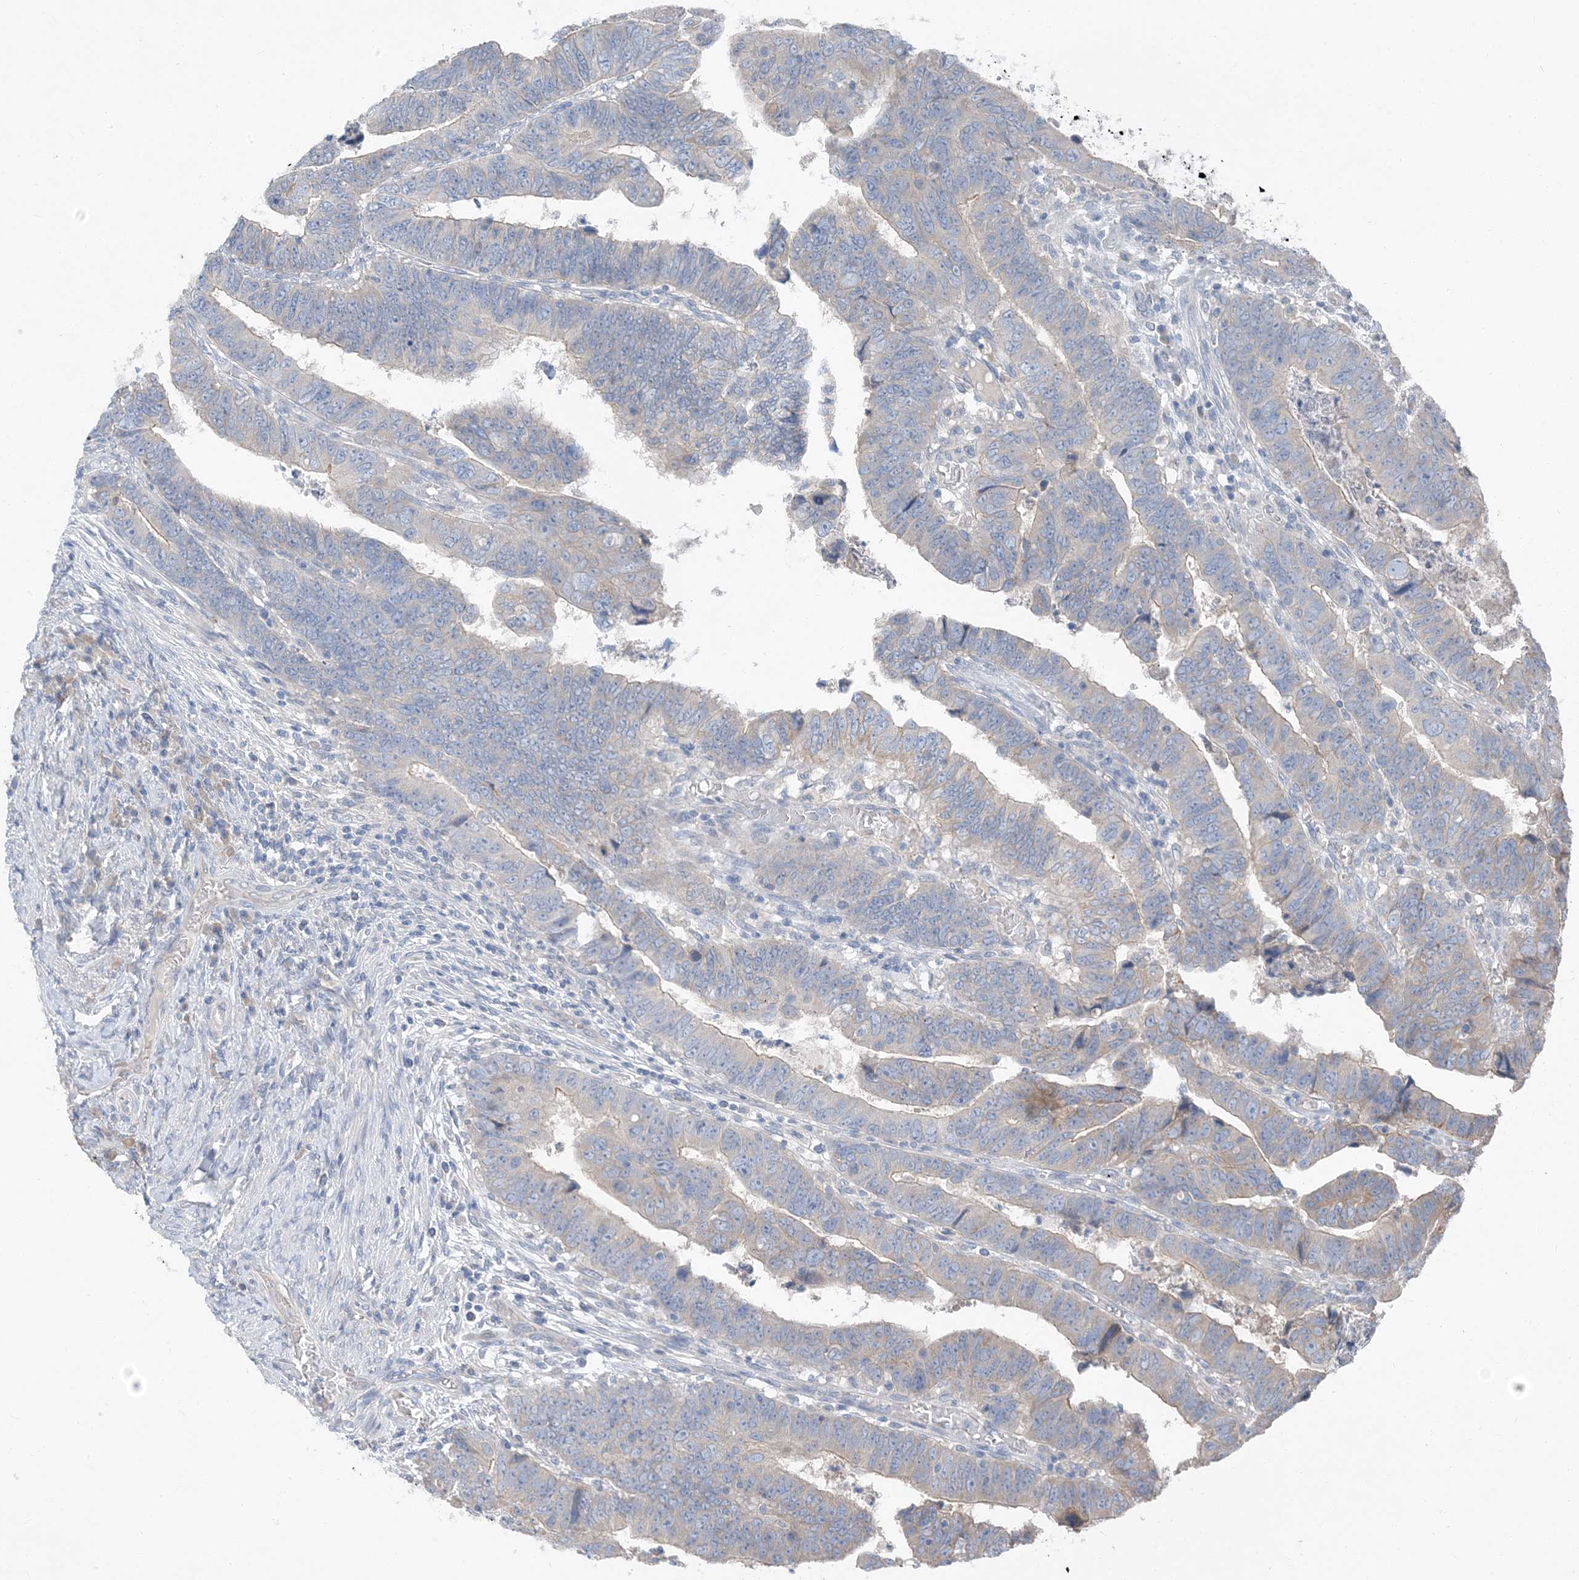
{"staining": {"intensity": "negative", "quantity": "none", "location": "none"}, "tissue": "colorectal cancer", "cell_type": "Tumor cells", "image_type": "cancer", "snomed": [{"axis": "morphology", "description": "Normal tissue, NOS"}, {"axis": "morphology", "description": "Adenocarcinoma, NOS"}, {"axis": "topography", "description": "Rectum"}], "caption": "DAB (3,3'-diaminobenzidine) immunohistochemical staining of colorectal cancer (adenocarcinoma) demonstrates no significant staining in tumor cells. (DAB (3,3'-diaminobenzidine) immunohistochemistry (IHC) visualized using brightfield microscopy, high magnification).", "gene": "NCOA7", "patient": {"sex": "female", "age": 65}}